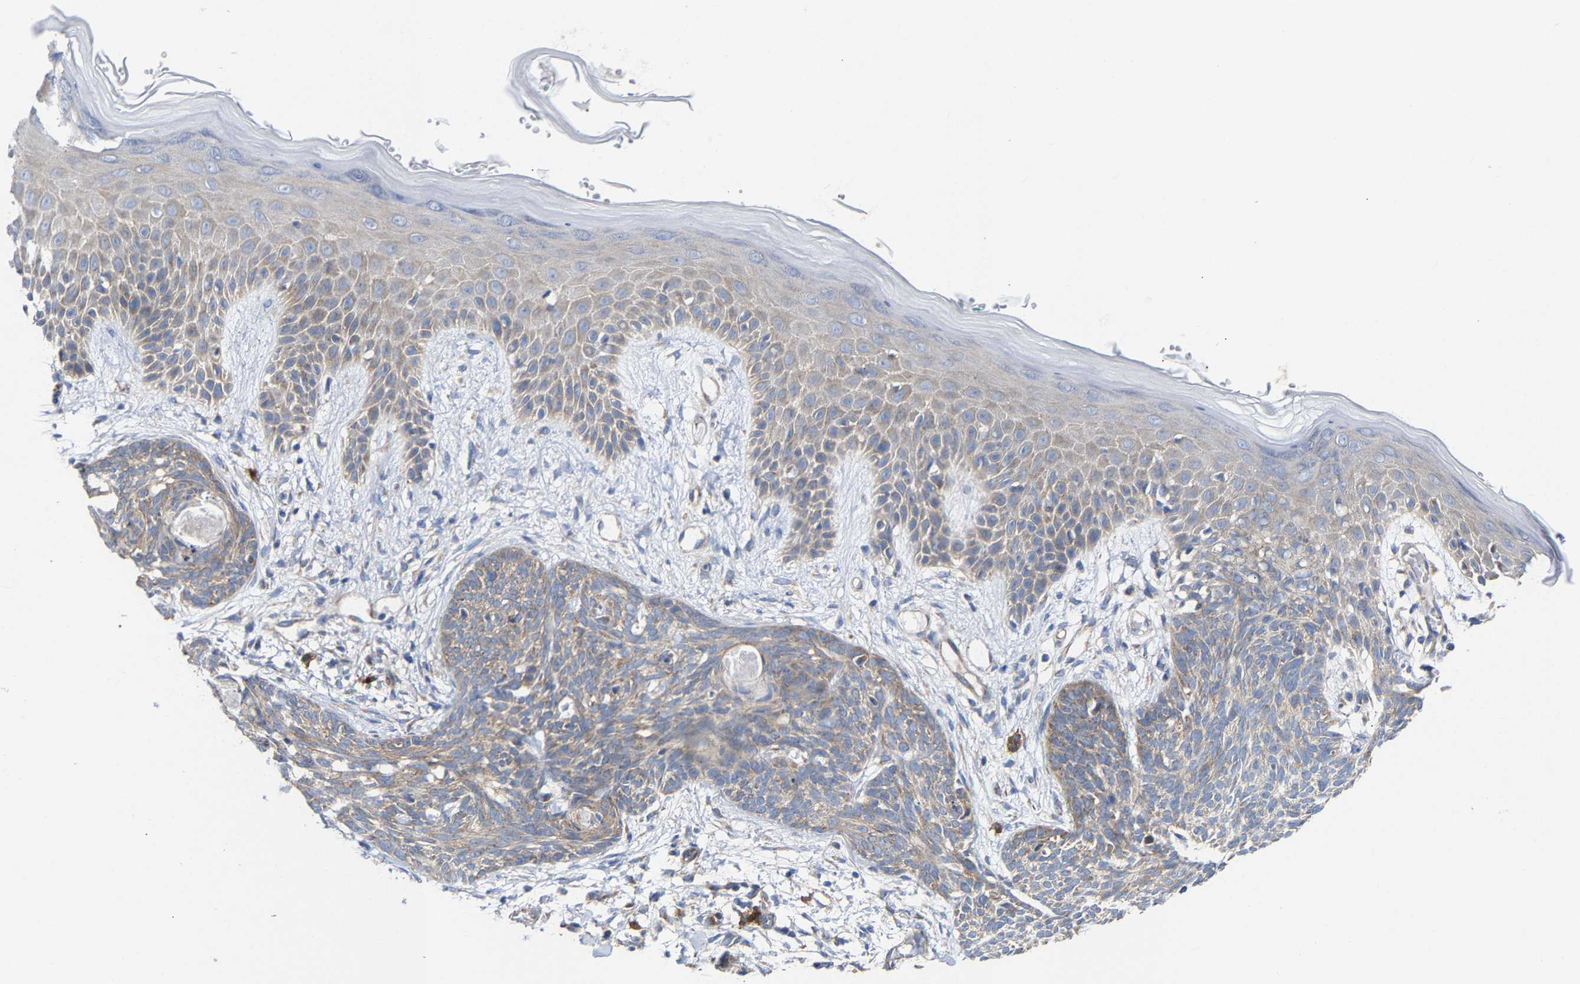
{"staining": {"intensity": "moderate", "quantity": ">75%", "location": "cytoplasmic/membranous"}, "tissue": "skin cancer", "cell_type": "Tumor cells", "image_type": "cancer", "snomed": [{"axis": "morphology", "description": "Basal cell carcinoma"}, {"axis": "topography", "description": "Skin"}], "caption": "Immunohistochemistry micrograph of human basal cell carcinoma (skin) stained for a protein (brown), which displays medium levels of moderate cytoplasmic/membranous expression in about >75% of tumor cells.", "gene": "PPP1R15A", "patient": {"sex": "female", "age": 59}}